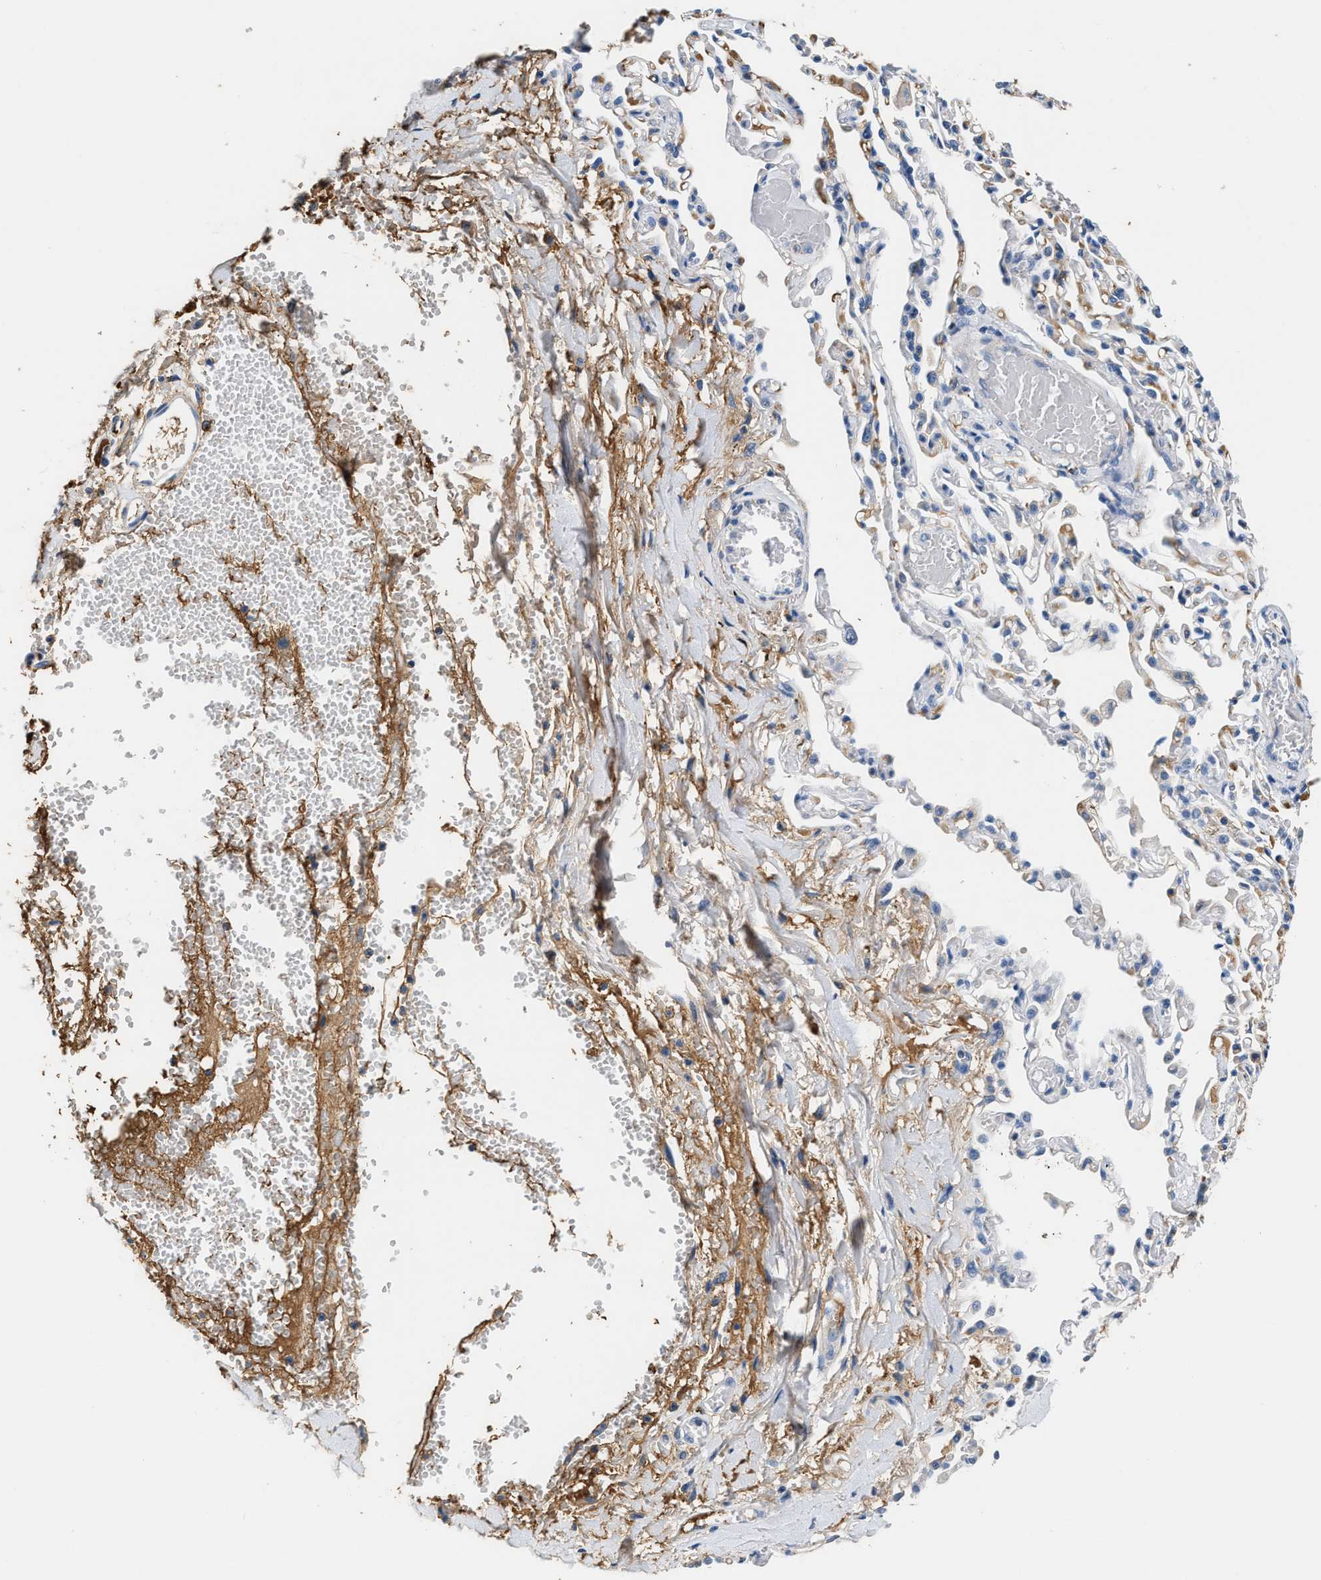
{"staining": {"intensity": "weak", "quantity": "<25%", "location": "cytoplasmic/membranous"}, "tissue": "bronchus", "cell_type": "Respiratory epithelial cells", "image_type": "normal", "snomed": [{"axis": "morphology", "description": "Normal tissue, NOS"}, {"axis": "morphology", "description": "Inflammation, NOS"}, {"axis": "topography", "description": "Cartilage tissue"}, {"axis": "topography", "description": "Lung"}], "caption": "Immunohistochemistry of unremarkable bronchus exhibits no expression in respiratory epithelial cells.", "gene": "TUT7", "patient": {"sex": "male", "age": 71}}